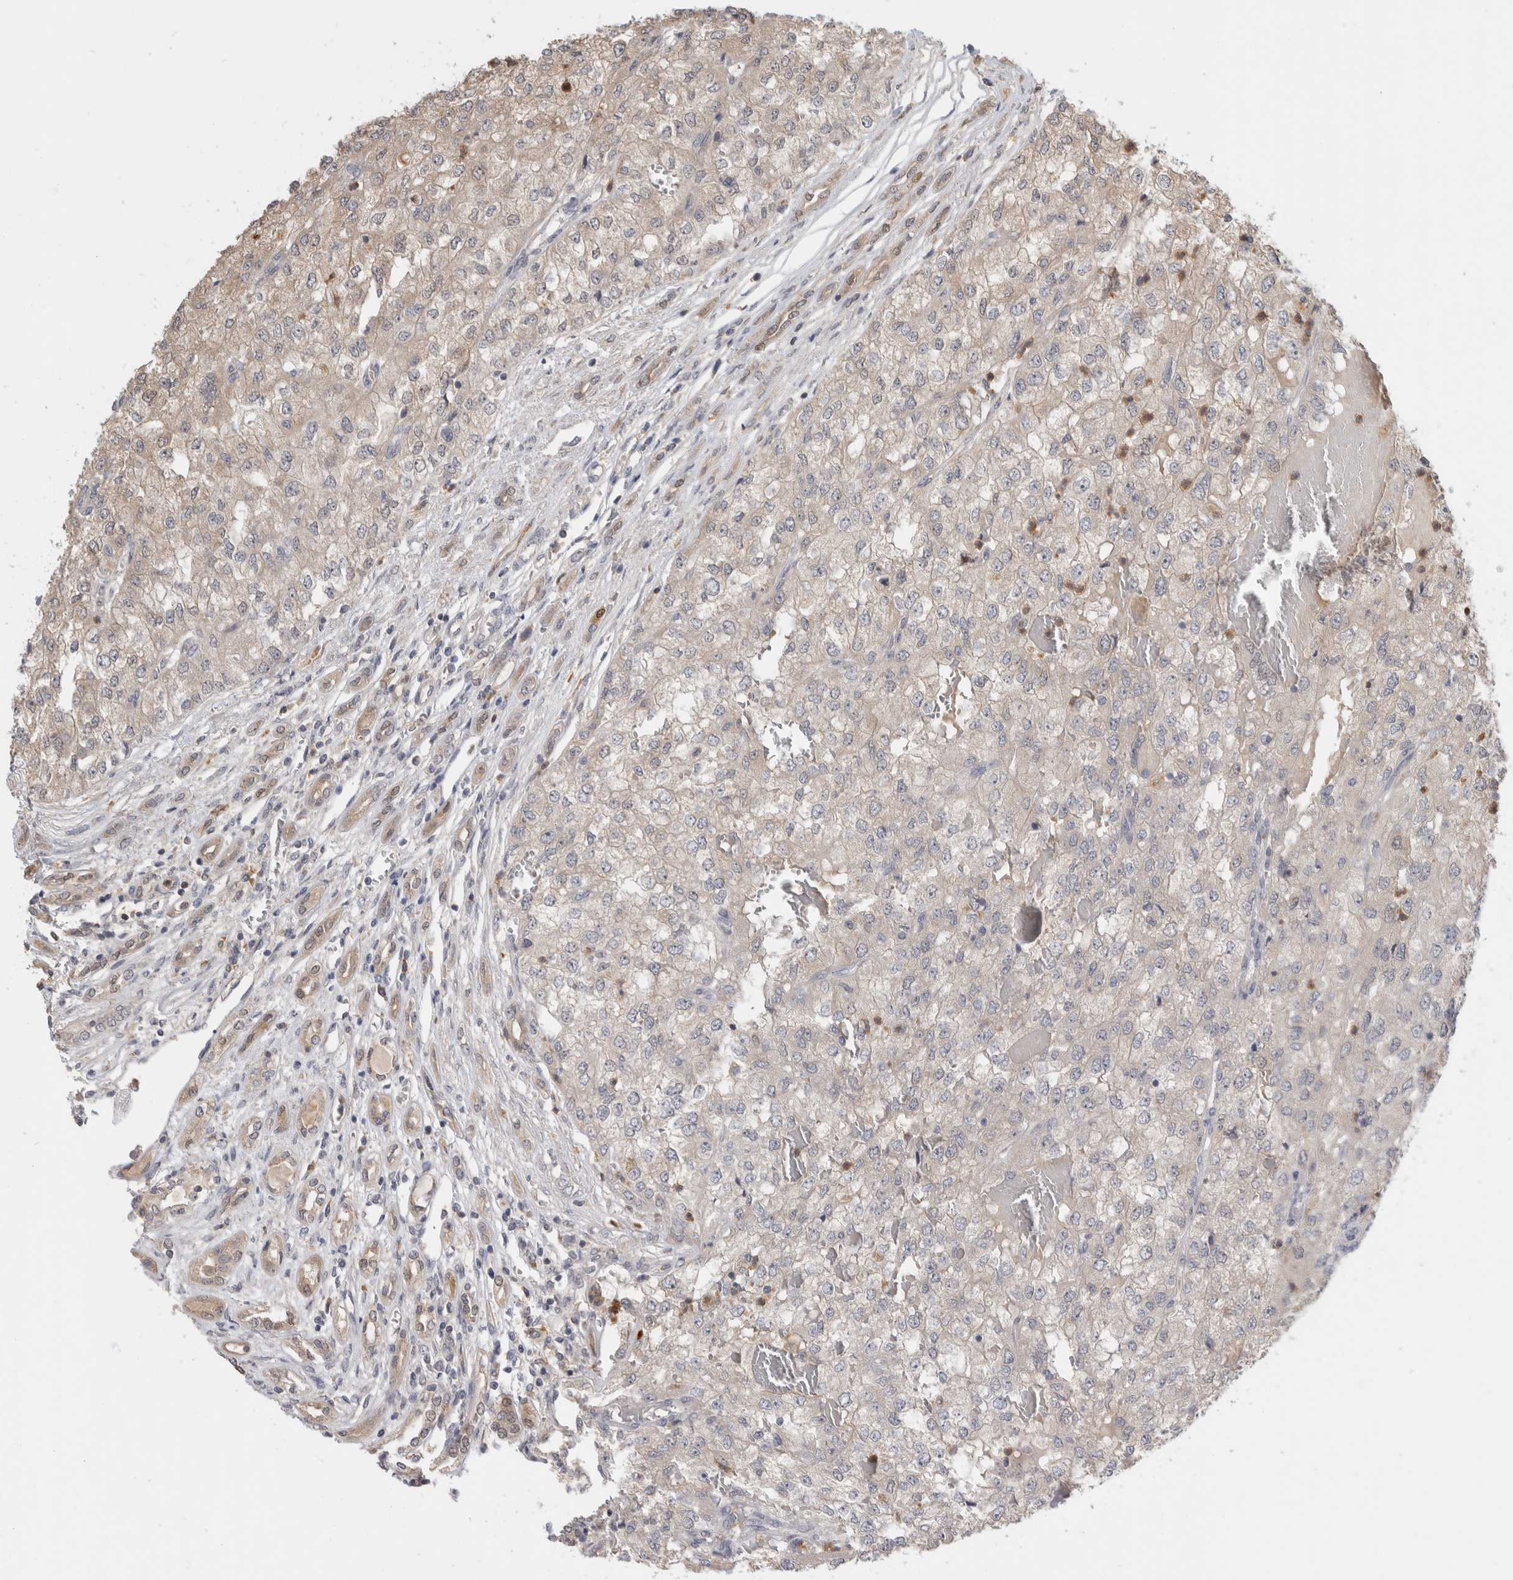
{"staining": {"intensity": "negative", "quantity": "none", "location": "none"}, "tissue": "renal cancer", "cell_type": "Tumor cells", "image_type": "cancer", "snomed": [{"axis": "morphology", "description": "Adenocarcinoma, NOS"}, {"axis": "topography", "description": "Kidney"}], "caption": "Immunohistochemistry image of neoplastic tissue: adenocarcinoma (renal) stained with DAB demonstrates no significant protein expression in tumor cells. (DAB (3,3'-diaminobenzidine) immunohistochemistry (IHC) visualized using brightfield microscopy, high magnification).", "gene": "PGM1", "patient": {"sex": "female", "age": 54}}